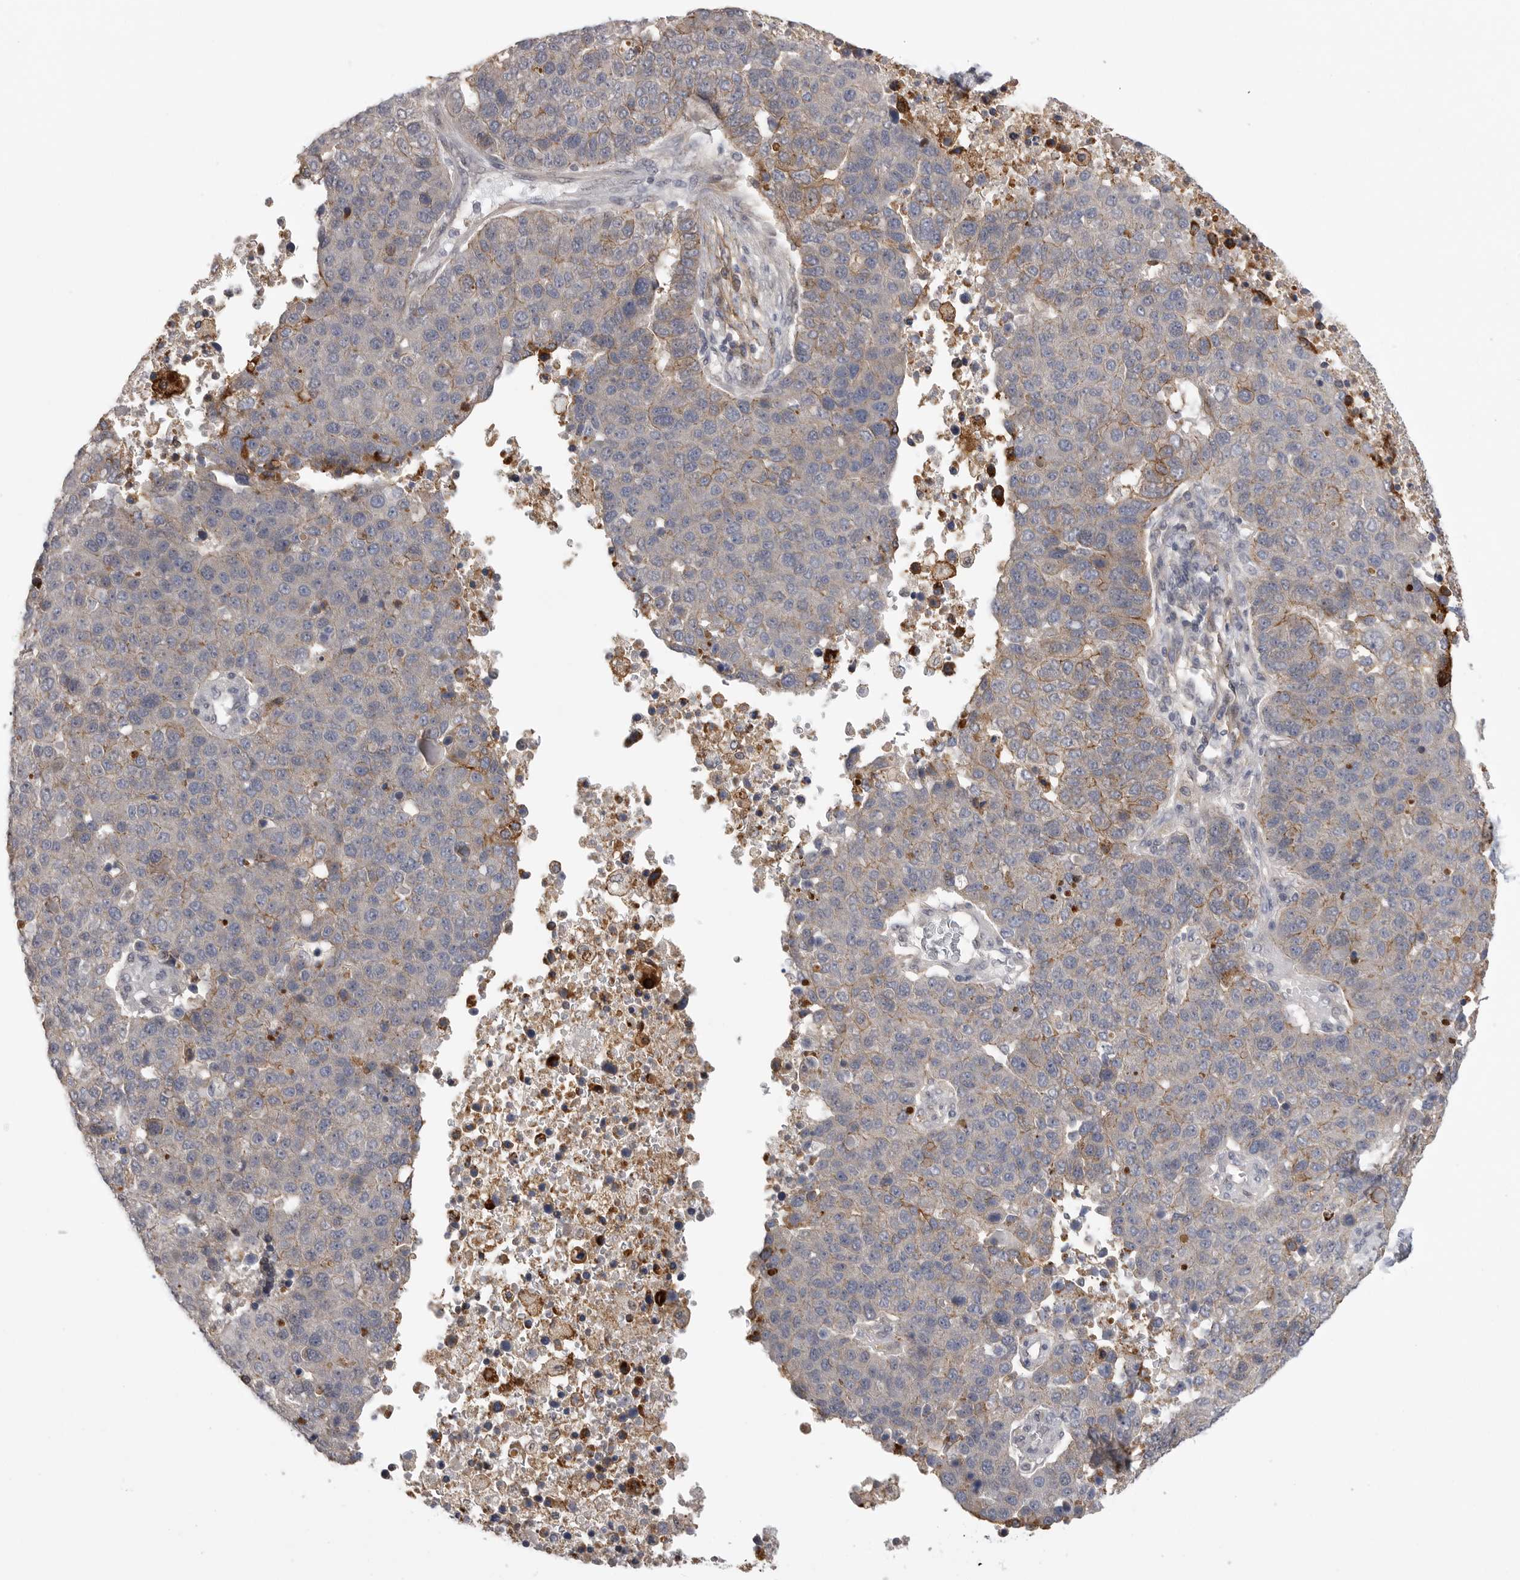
{"staining": {"intensity": "weak", "quantity": "<25%", "location": "cytoplasmic/membranous"}, "tissue": "pancreatic cancer", "cell_type": "Tumor cells", "image_type": "cancer", "snomed": [{"axis": "morphology", "description": "Adenocarcinoma, NOS"}, {"axis": "topography", "description": "Pancreas"}], "caption": "Image shows no protein staining in tumor cells of pancreatic adenocarcinoma tissue.", "gene": "NECTIN1", "patient": {"sex": "female", "age": 61}}